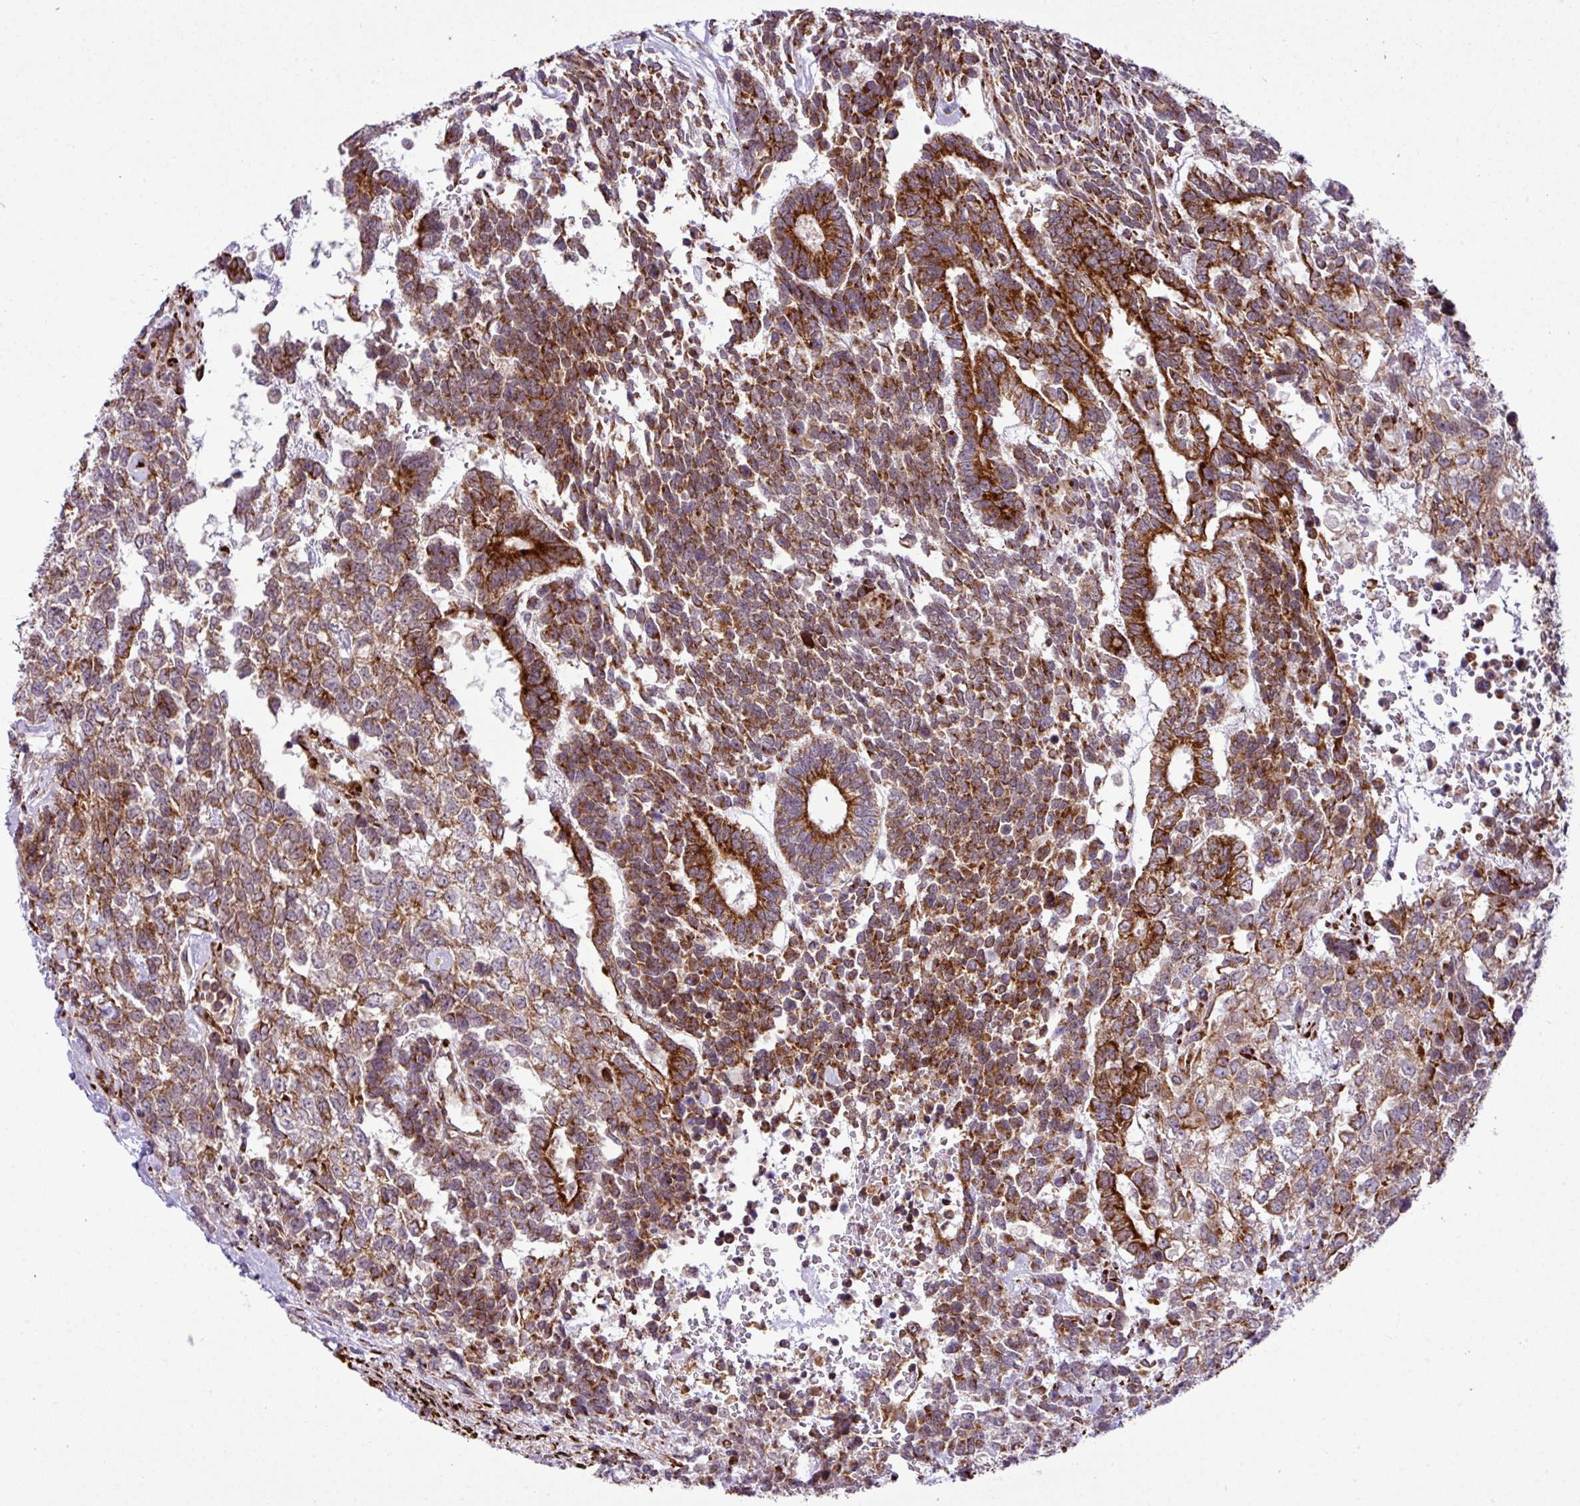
{"staining": {"intensity": "strong", "quantity": ">75%", "location": "cytoplasmic/membranous"}, "tissue": "testis cancer", "cell_type": "Tumor cells", "image_type": "cancer", "snomed": [{"axis": "morphology", "description": "Carcinoma, Embryonal, NOS"}, {"axis": "topography", "description": "Testis"}], "caption": "The photomicrograph reveals immunohistochemical staining of embryonal carcinoma (testis). There is strong cytoplasmic/membranous staining is present in approximately >75% of tumor cells.", "gene": "CFAP97", "patient": {"sex": "male", "age": 23}}